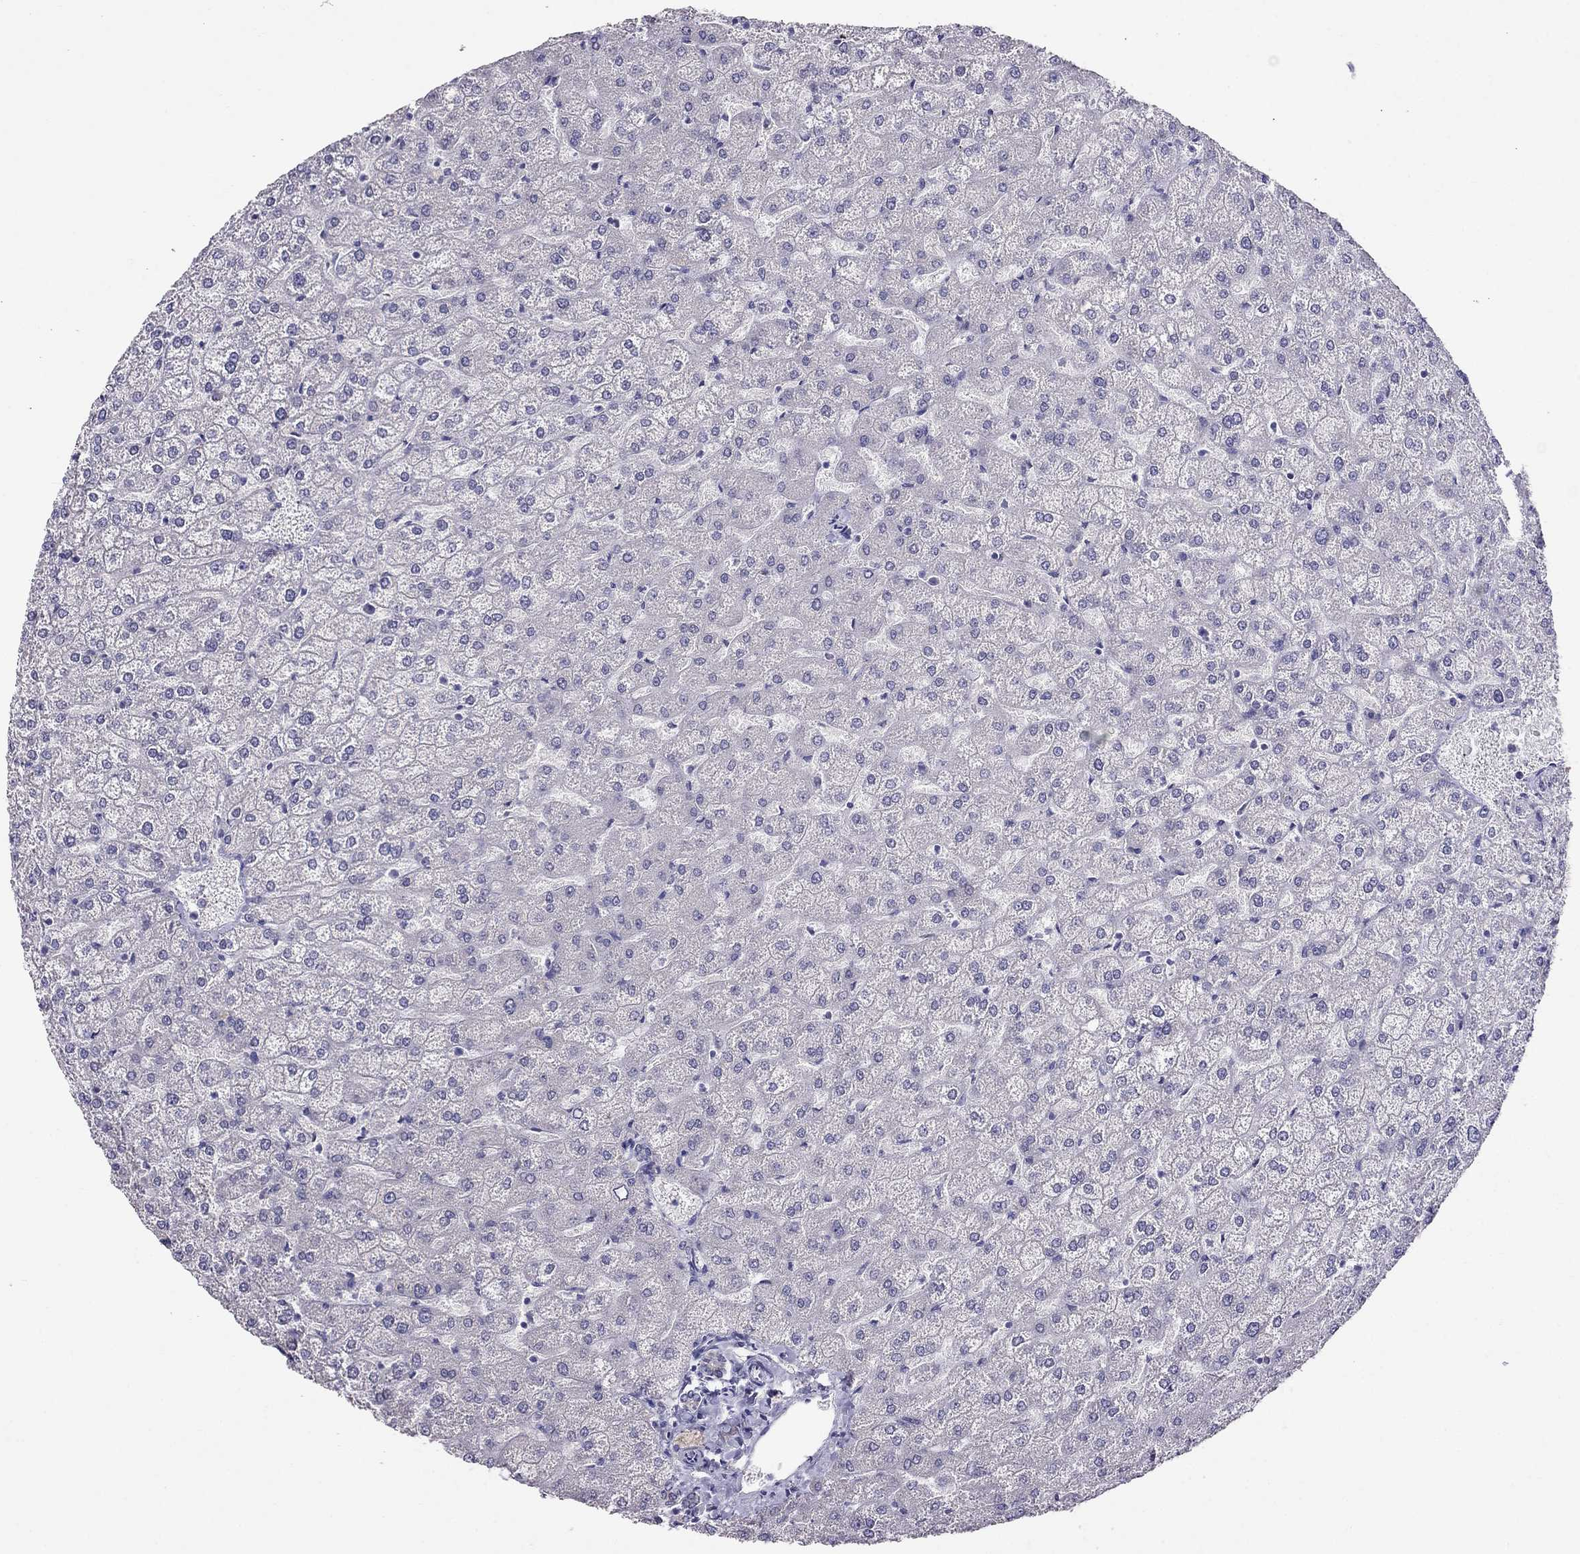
{"staining": {"intensity": "negative", "quantity": "none", "location": "none"}, "tissue": "liver", "cell_type": "Cholangiocytes", "image_type": "normal", "snomed": [{"axis": "morphology", "description": "Normal tissue, NOS"}, {"axis": "topography", "description": "Liver"}], "caption": "Cholangiocytes are negative for protein expression in unremarkable human liver.", "gene": "MYO3B", "patient": {"sex": "female", "age": 32}}